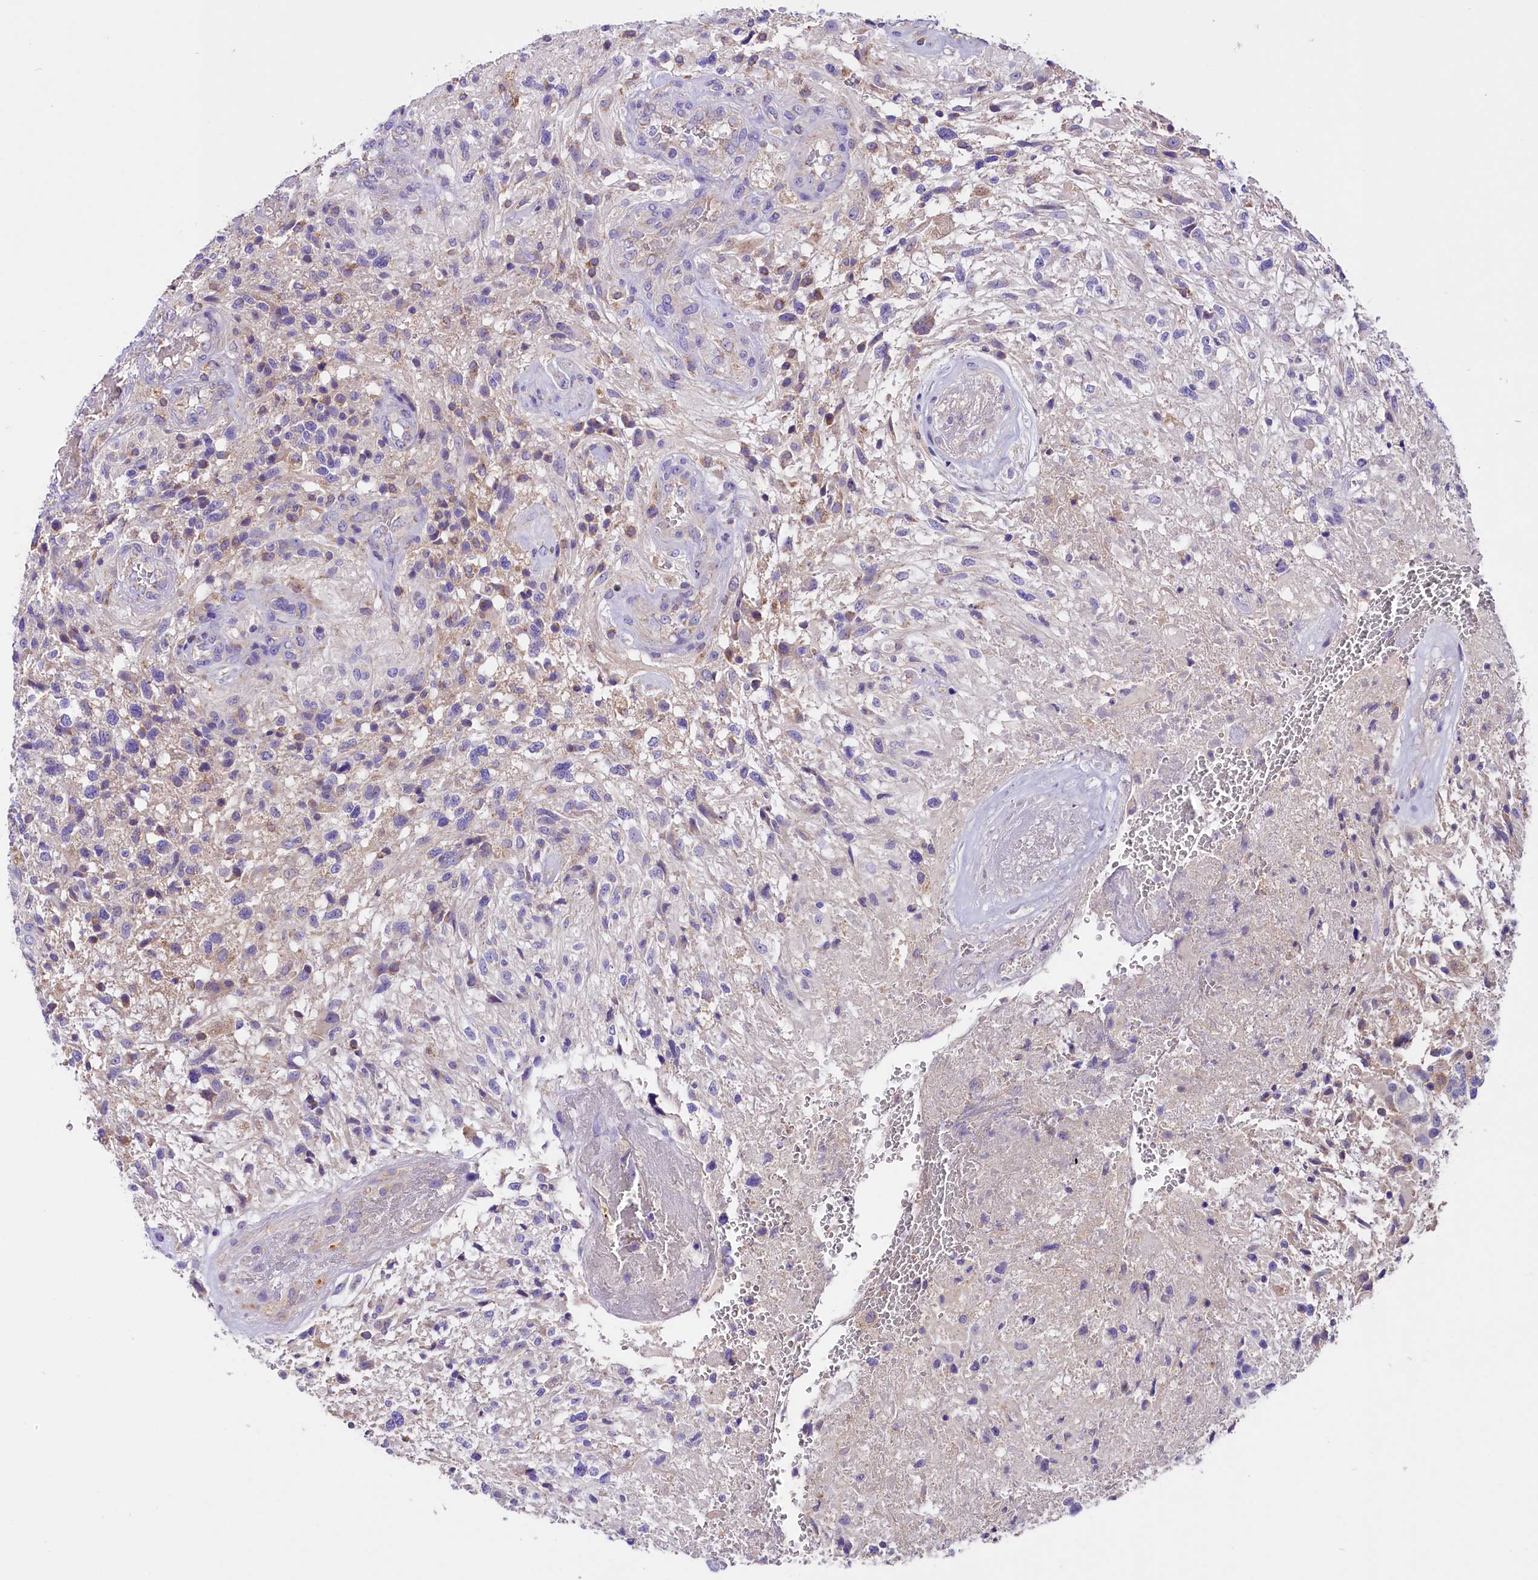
{"staining": {"intensity": "negative", "quantity": "none", "location": "none"}, "tissue": "glioma", "cell_type": "Tumor cells", "image_type": "cancer", "snomed": [{"axis": "morphology", "description": "Glioma, malignant, High grade"}, {"axis": "topography", "description": "Brain"}], "caption": "DAB (3,3'-diaminobenzidine) immunohistochemical staining of human glioma exhibits no significant staining in tumor cells. (DAB IHC, high magnification).", "gene": "SIX5", "patient": {"sex": "male", "age": 56}}